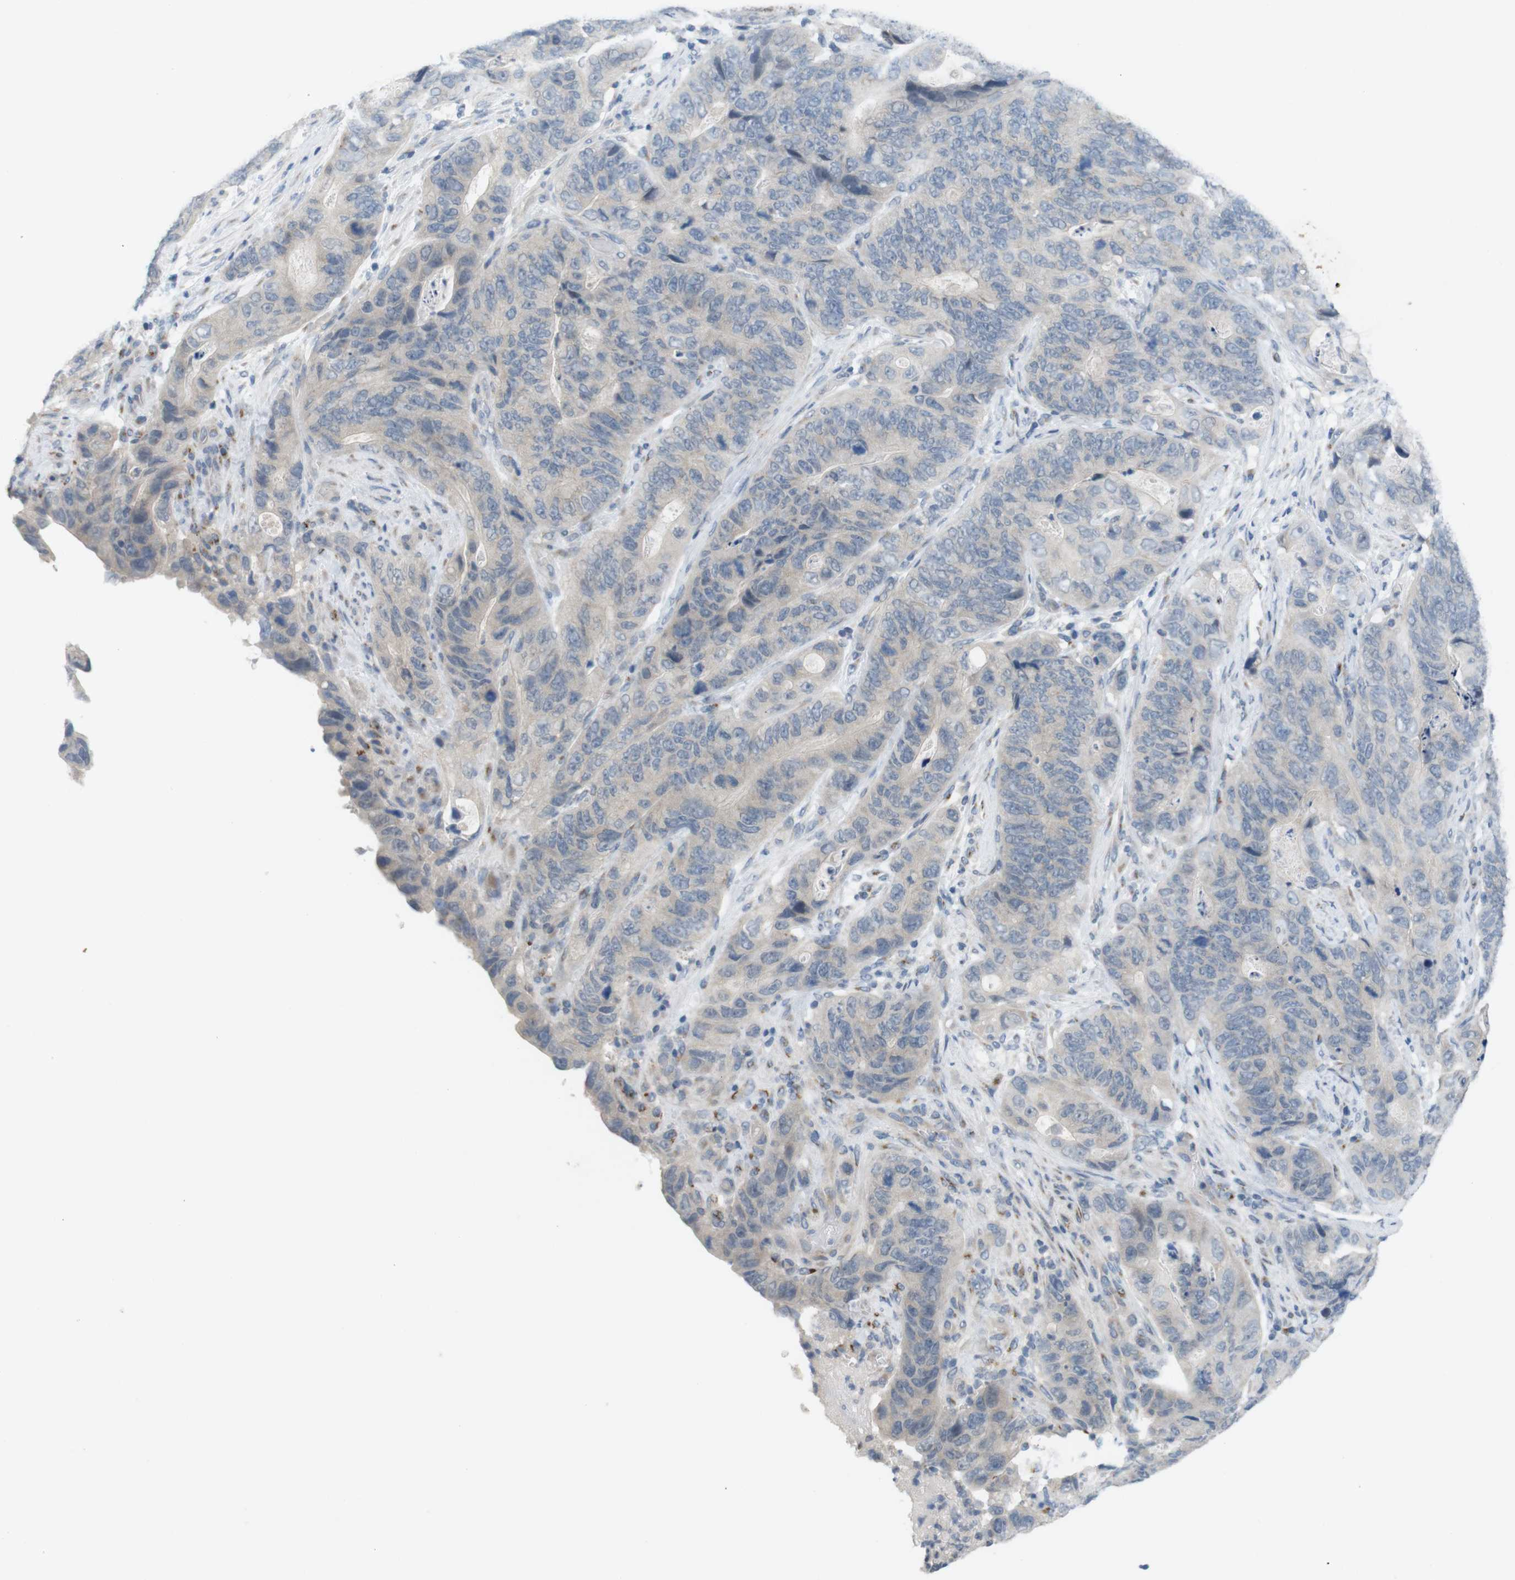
{"staining": {"intensity": "negative", "quantity": "none", "location": "none"}, "tissue": "stomach cancer", "cell_type": "Tumor cells", "image_type": "cancer", "snomed": [{"axis": "morphology", "description": "Adenocarcinoma, NOS"}, {"axis": "topography", "description": "Stomach"}], "caption": "Human adenocarcinoma (stomach) stained for a protein using immunohistochemistry demonstrates no positivity in tumor cells.", "gene": "YIPF3", "patient": {"sex": "female", "age": 89}}